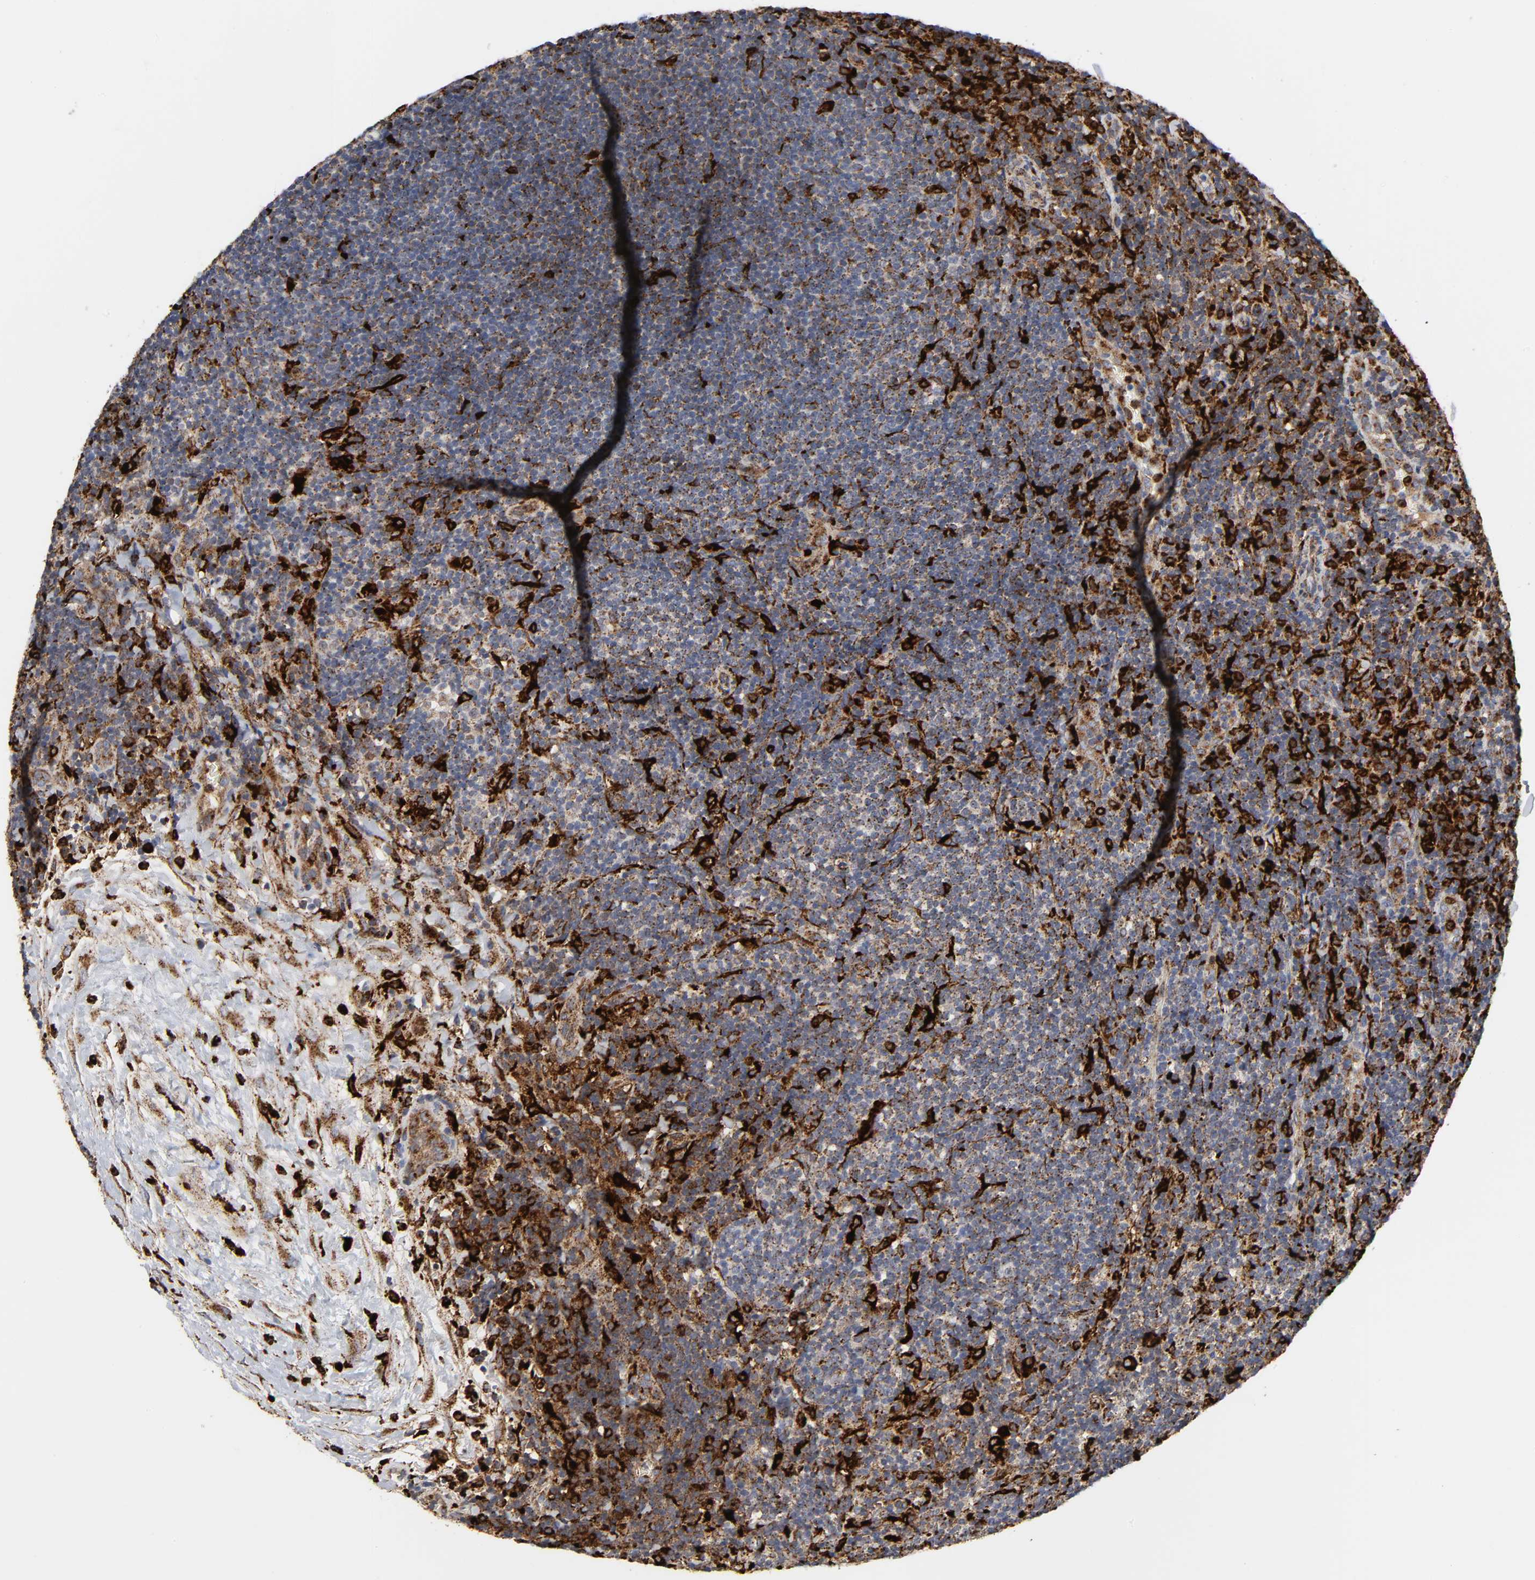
{"staining": {"intensity": "strong", "quantity": "25%-75%", "location": "cytoplasmic/membranous"}, "tissue": "lymphoma", "cell_type": "Tumor cells", "image_type": "cancer", "snomed": [{"axis": "morphology", "description": "Malignant lymphoma, non-Hodgkin's type, Low grade"}, {"axis": "topography", "description": "Lymph node"}], "caption": "Immunohistochemical staining of lymphoma exhibits high levels of strong cytoplasmic/membranous expression in approximately 25%-75% of tumor cells.", "gene": "PSAP", "patient": {"sex": "female", "age": 76}}